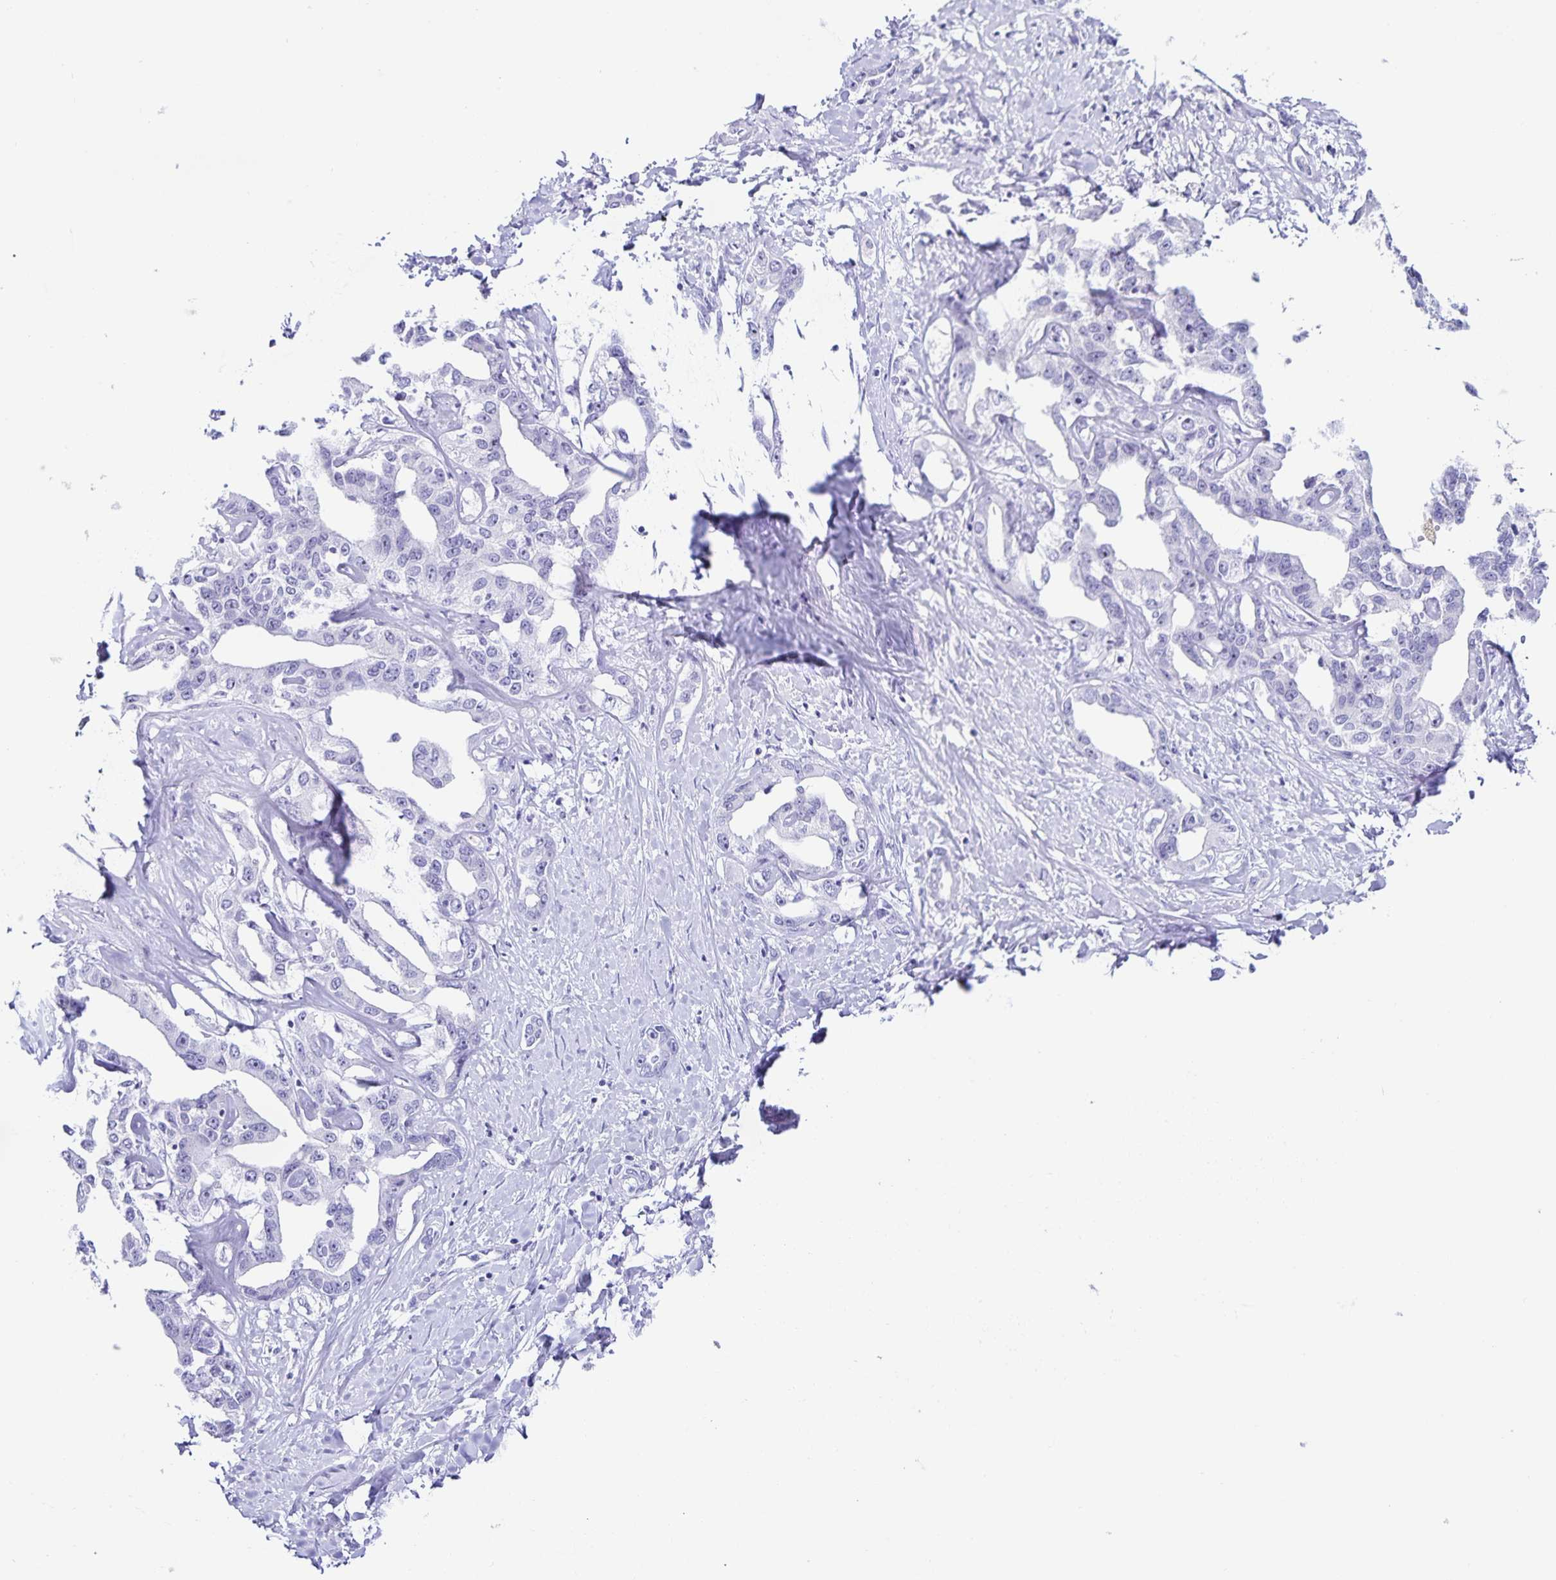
{"staining": {"intensity": "negative", "quantity": "none", "location": "none"}, "tissue": "liver cancer", "cell_type": "Tumor cells", "image_type": "cancer", "snomed": [{"axis": "morphology", "description": "Cholangiocarcinoma"}, {"axis": "topography", "description": "Liver"}], "caption": "The histopathology image displays no staining of tumor cells in liver cholangiocarcinoma.", "gene": "FAM170A", "patient": {"sex": "male", "age": 59}}